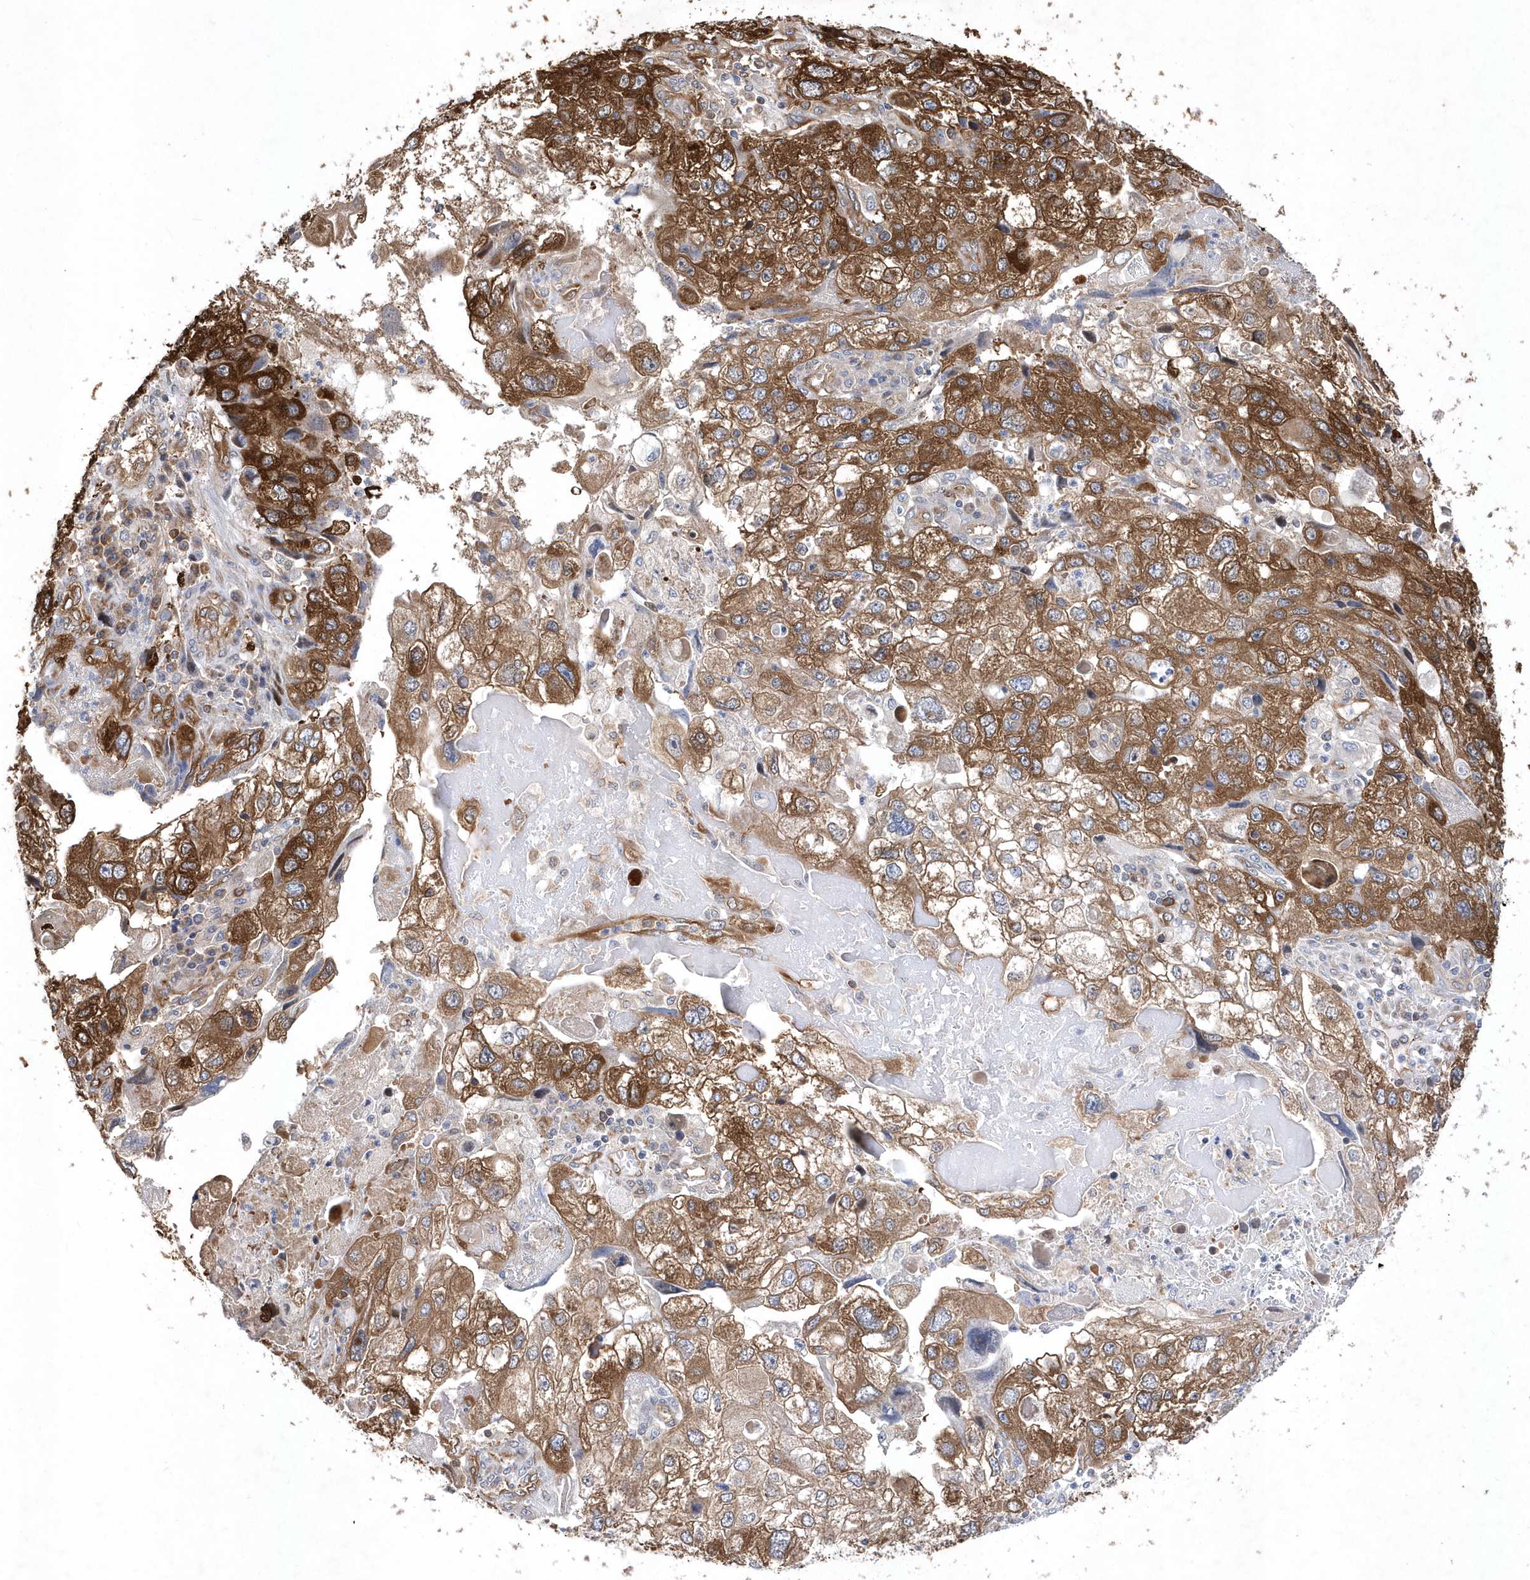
{"staining": {"intensity": "strong", "quantity": "25%-75%", "location": "cytoplasmic/membranous"}, "tissue": "endometrial cancer", "cell_type": "Tumor cells", "image_type": "cancer", "snomed": [{"axis": "morphology", "description": "Adenocarcinoma, NOS"}, {"axis": "topography", "description": "Endometrium"}], "caption": "Immunohistochemistry (IHC) image of neoplastic tissue: adenocarcinoma (endometrial) stained using immunohistochemistry demonstrates high levels of strong protein expression localized specifically in the cytoplasmic/membranous of tumor cells, appearing as a cytoplasmic/membranous brown color.", "gene": "JKAMP", "patient": {"sex": "female", "age": 49}}